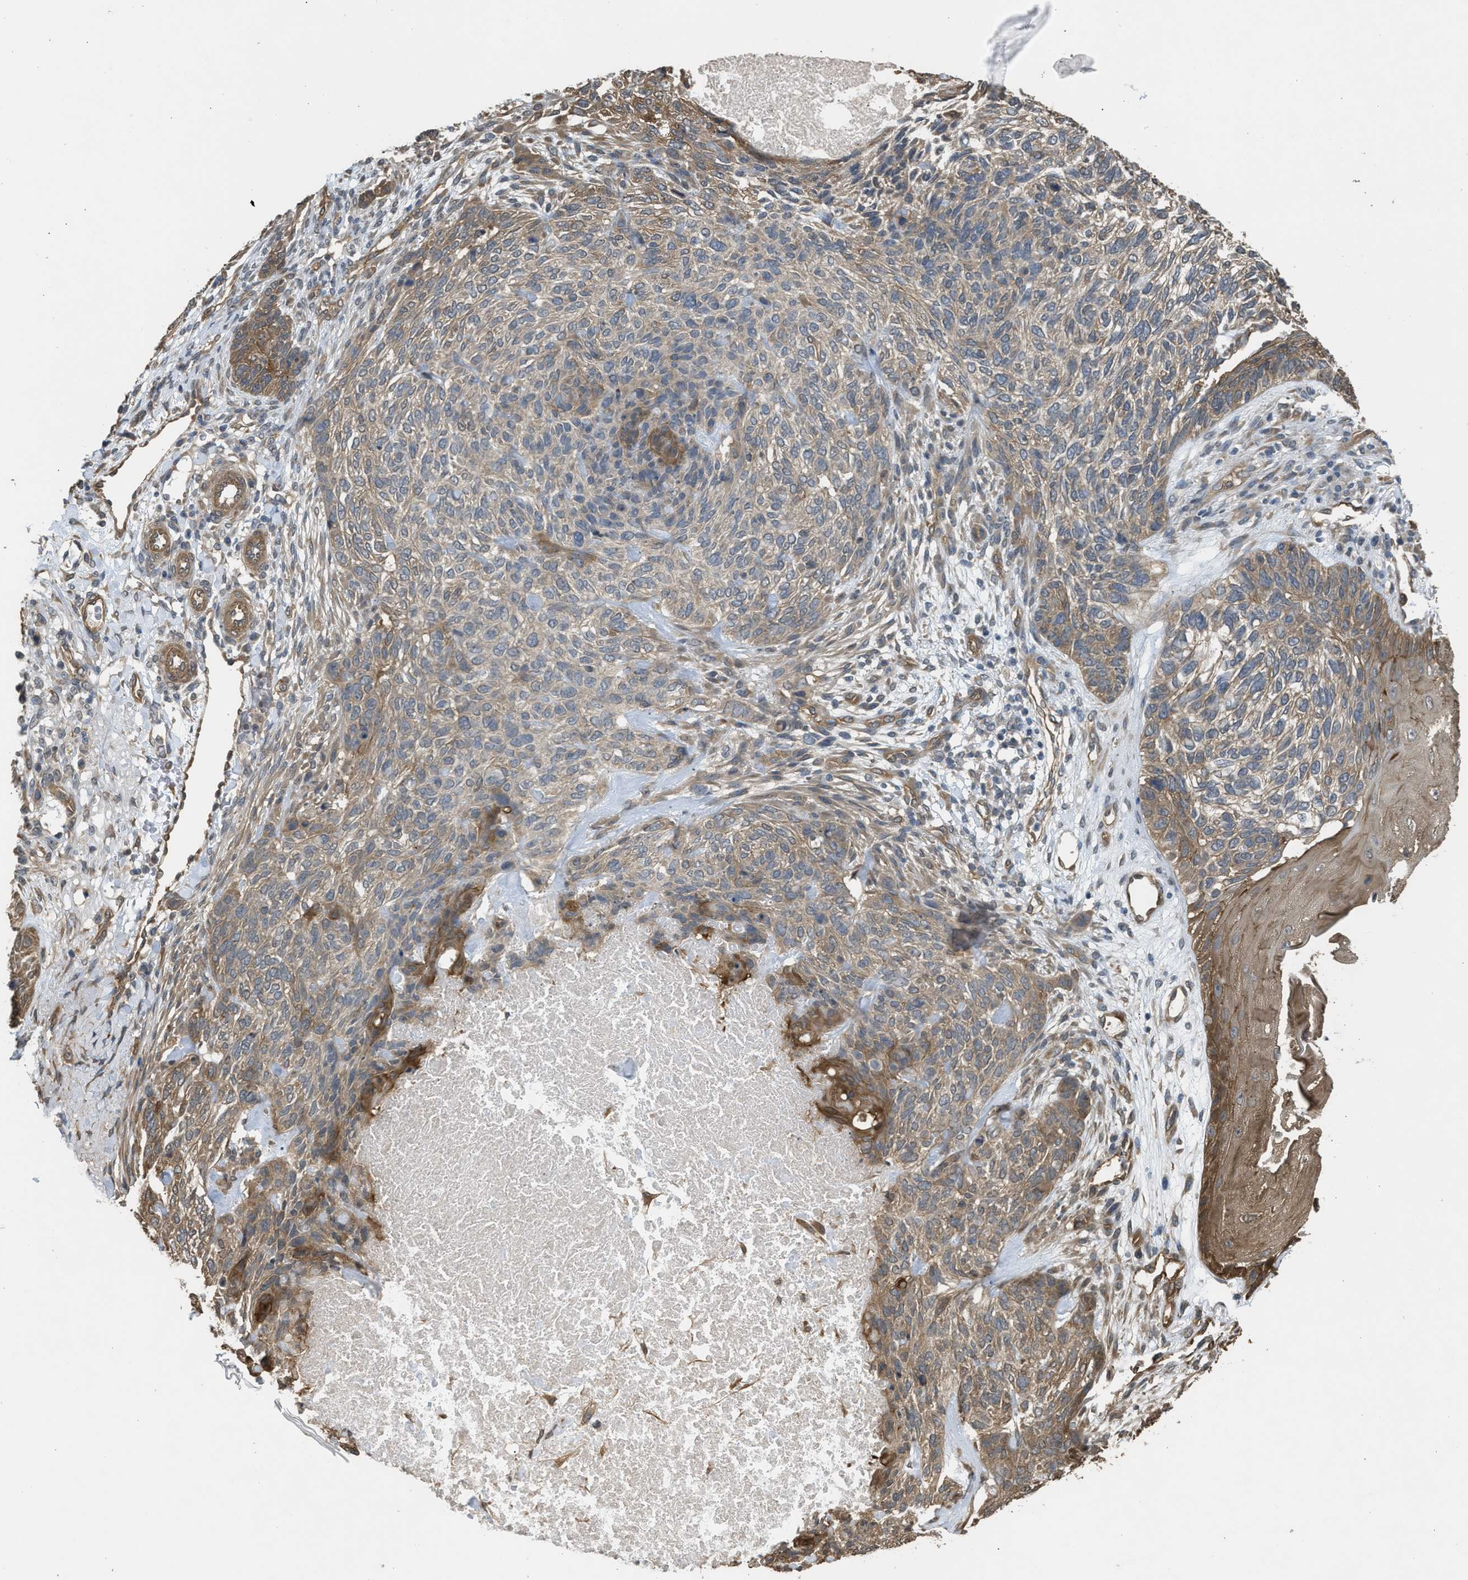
{"staining": {"intensity": "weak", "quantity": "<25%", "location": "cytoplasmic/membranous"}, "tissue": "skin cancer", "cell_type": "Tumor cells", "image_type": "cancer", "snomed": [{"axis": "morphology", "description": "Basal cell carcinoma"}, {"axis": "topography", "description": "Skin"}], "caption": "Immunohistochemical staining of basal cell carcinoma (skin) demonstrates no significant positivity in tumor cells. (DAB immunohistochemistry (IHC), high magnification).", "gene": "BAG3", "patient": {"sex": "male", "age": 55}}